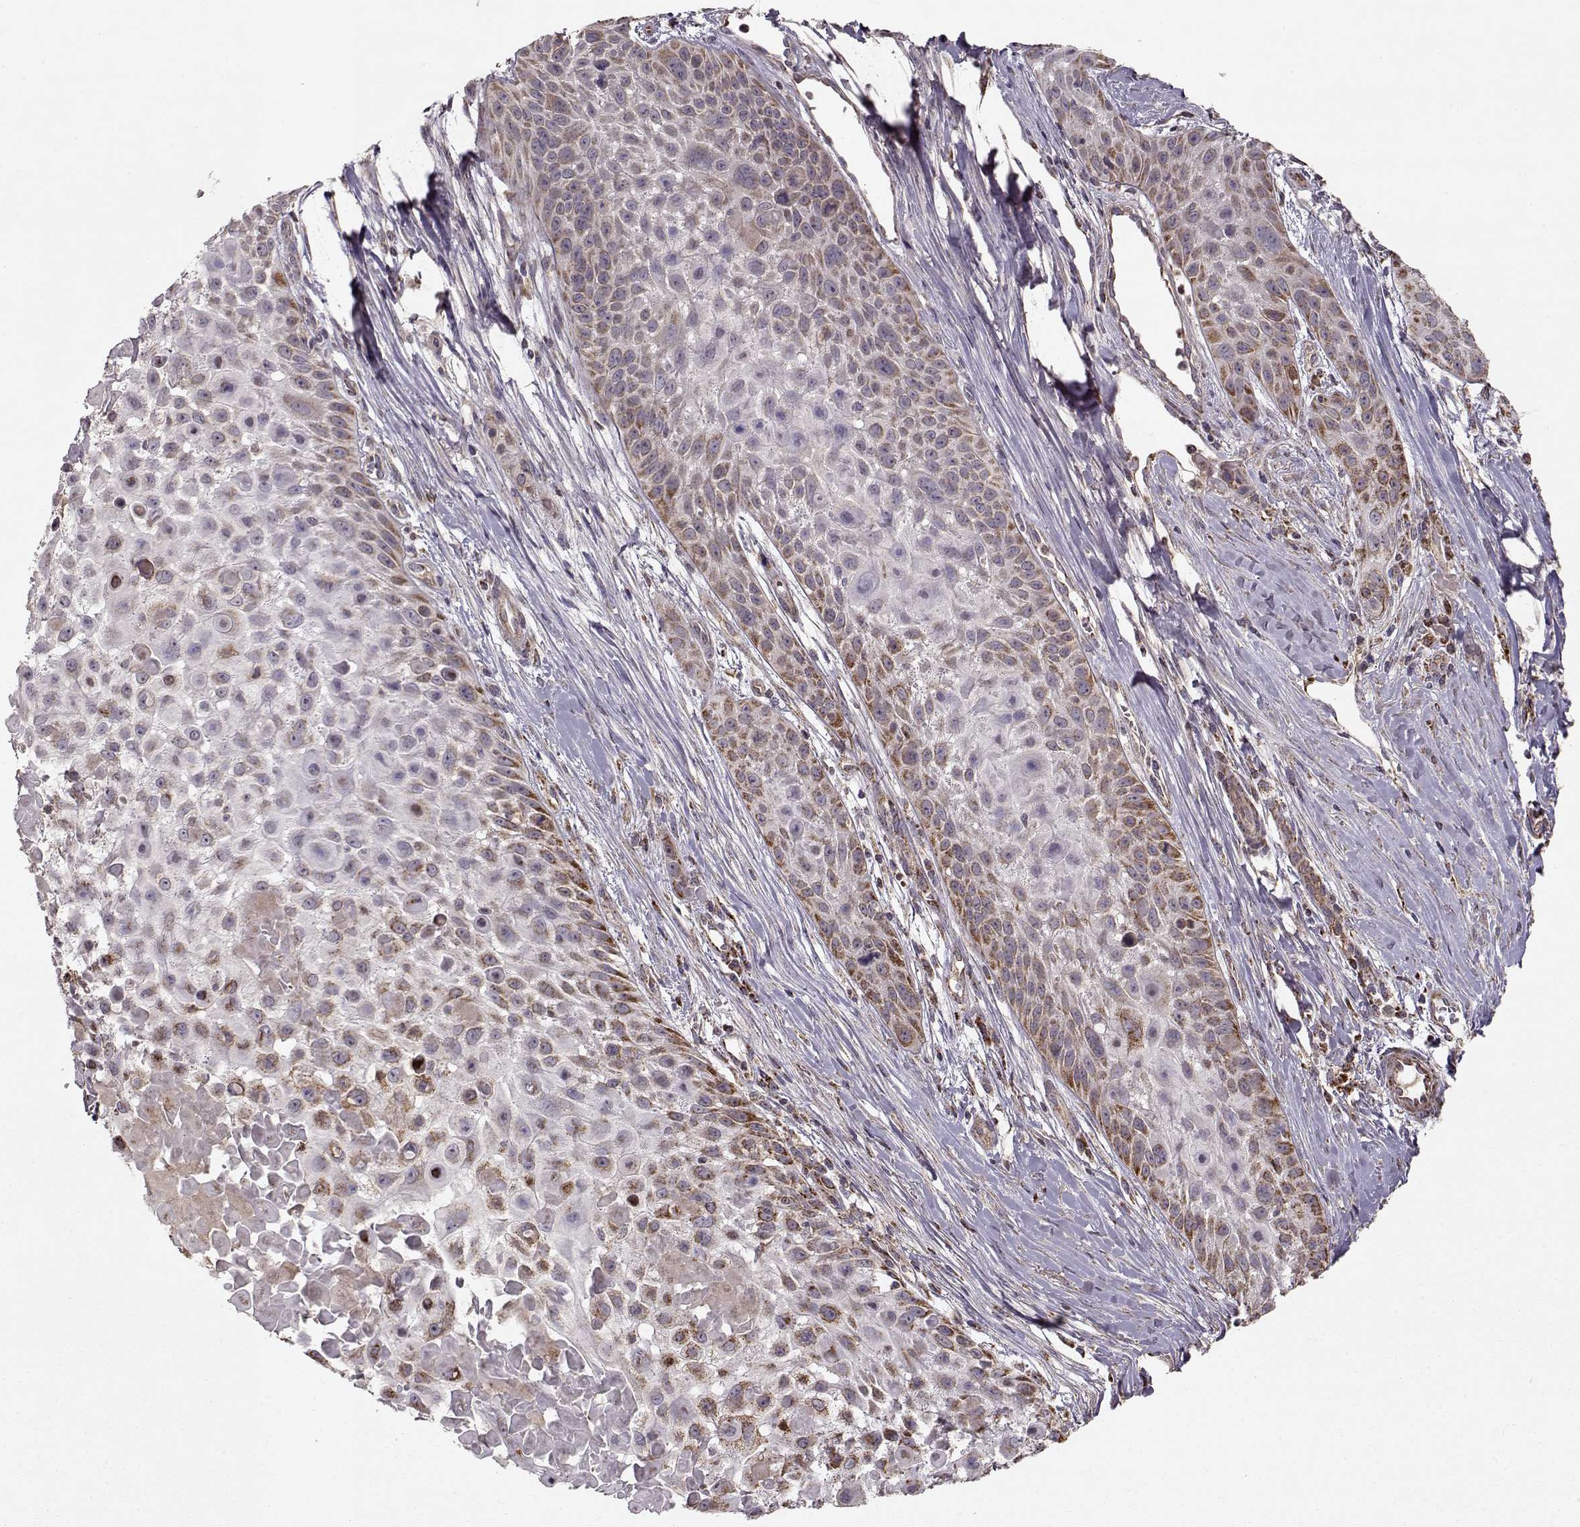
{"staining": {"intensity": "strong", "quantity": "25%-75%", "location": "cytoplasmic/membranous"}, "tissue": "skin cancer", "cell_type": "Tumor cells", "image_type": "cancer", "snomed": [{"axis": "morphology", "description": "Squamous cell carcinoma, NOS"}, {"axis": "topography", "description": "Skin"}, {"axis": "topography", "description": "Anal"}], "caption": "Protein staining demonstrates strong cytoplasmic/membranous expression in approximately 25%-75% of tumor cells in skin cancer.", "gene": "CMTM3", "patient": {"sex": "female", "age": 75}}